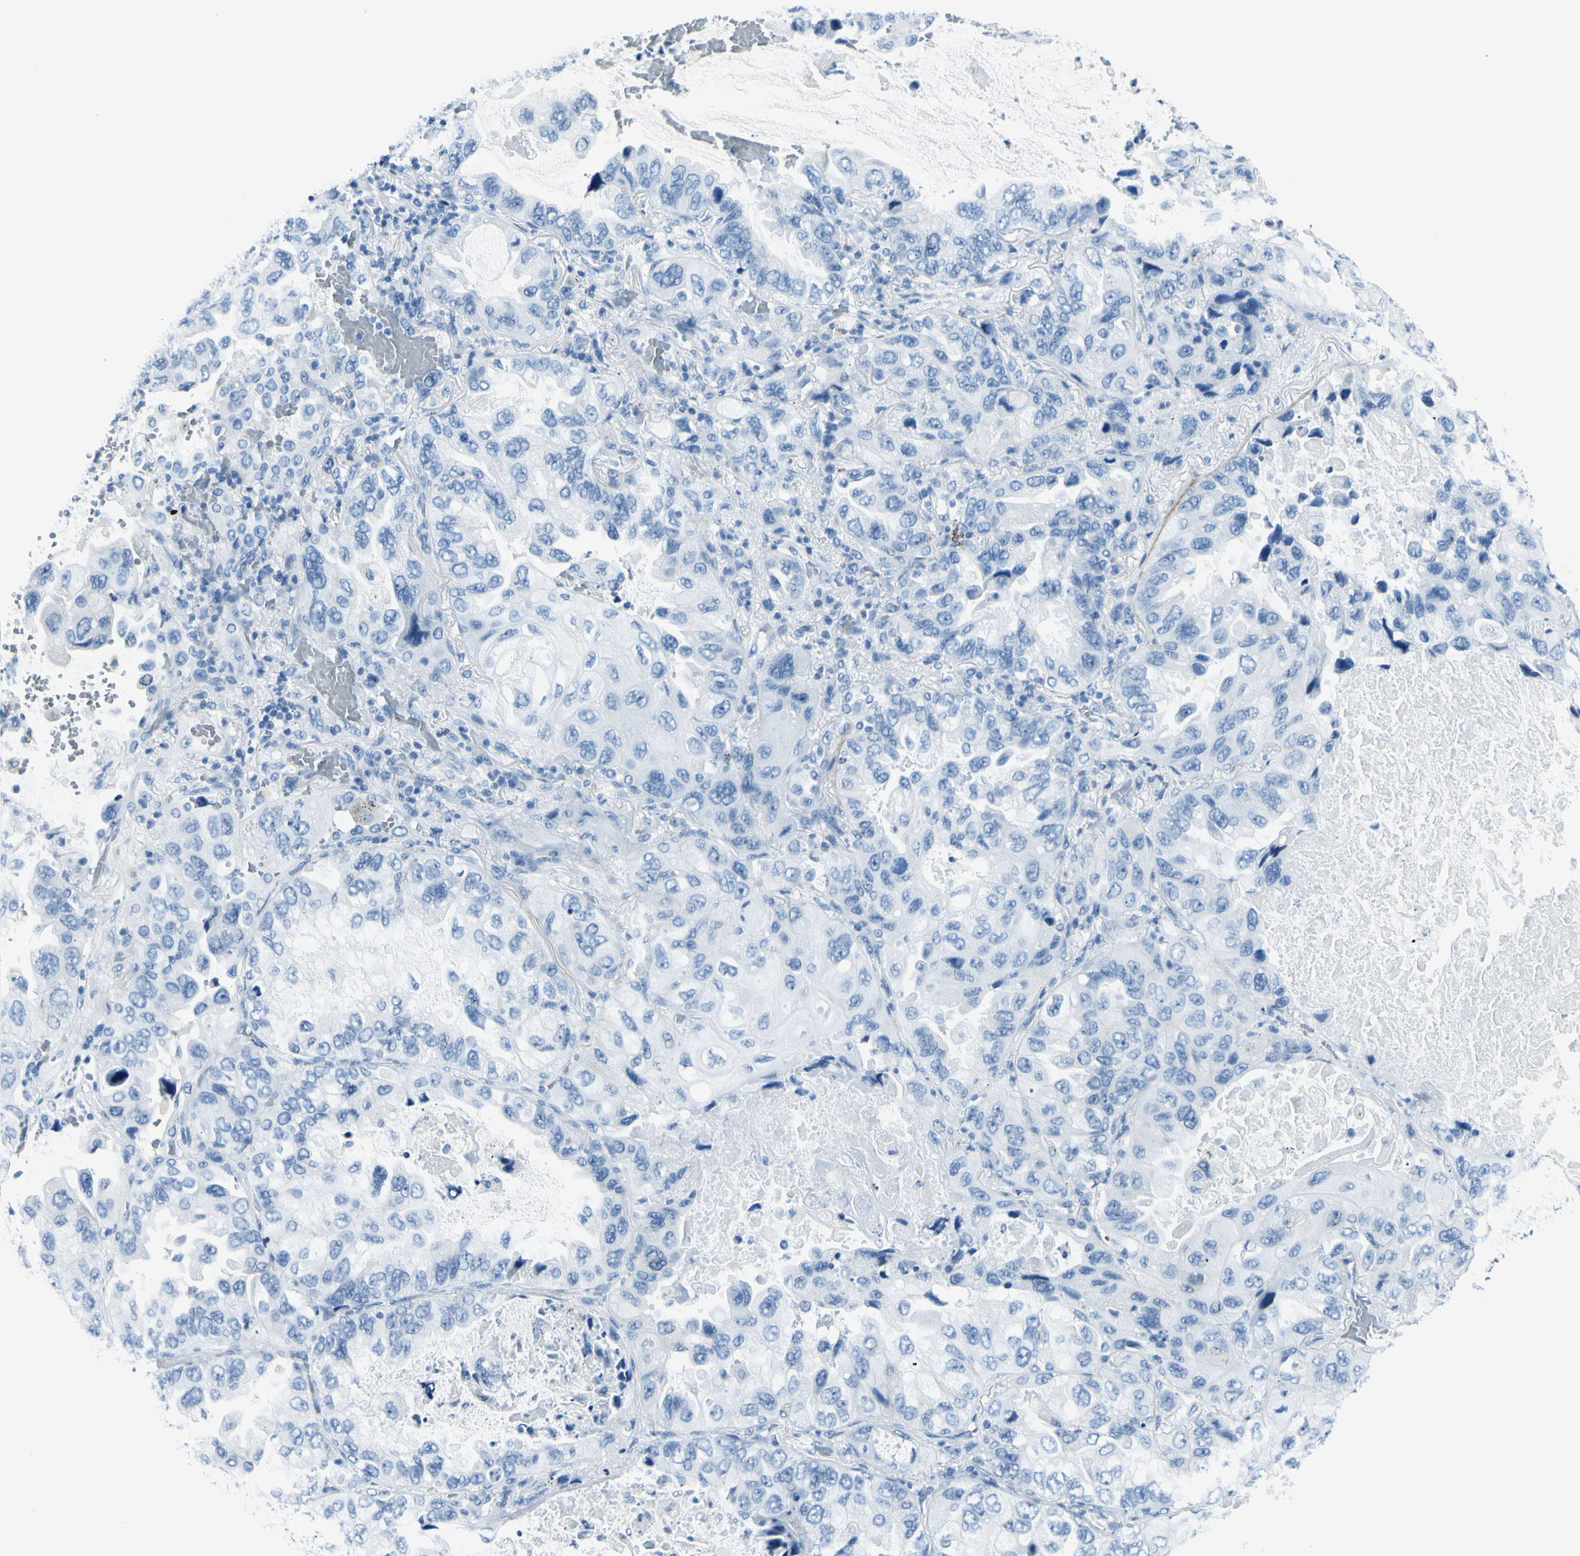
{"staining": {"intensity": "negative", "quantity": "none", "location": "none"}, "tissue": "lung cancer", "cell_type": "Tumor cells", "image_type": "cancer", "snomed": [{"axis": "morphology", "description": "Squamous cell carcinoma, NOS"}, {"axis": "topography", "description": "Lung"}], "caption": "This is an immunohistochemistry micrograph of human lung cancer. There is no positivity in tumor cells.", "gene": "CDH15", "patient": {"sex": "female", "age": 73}}